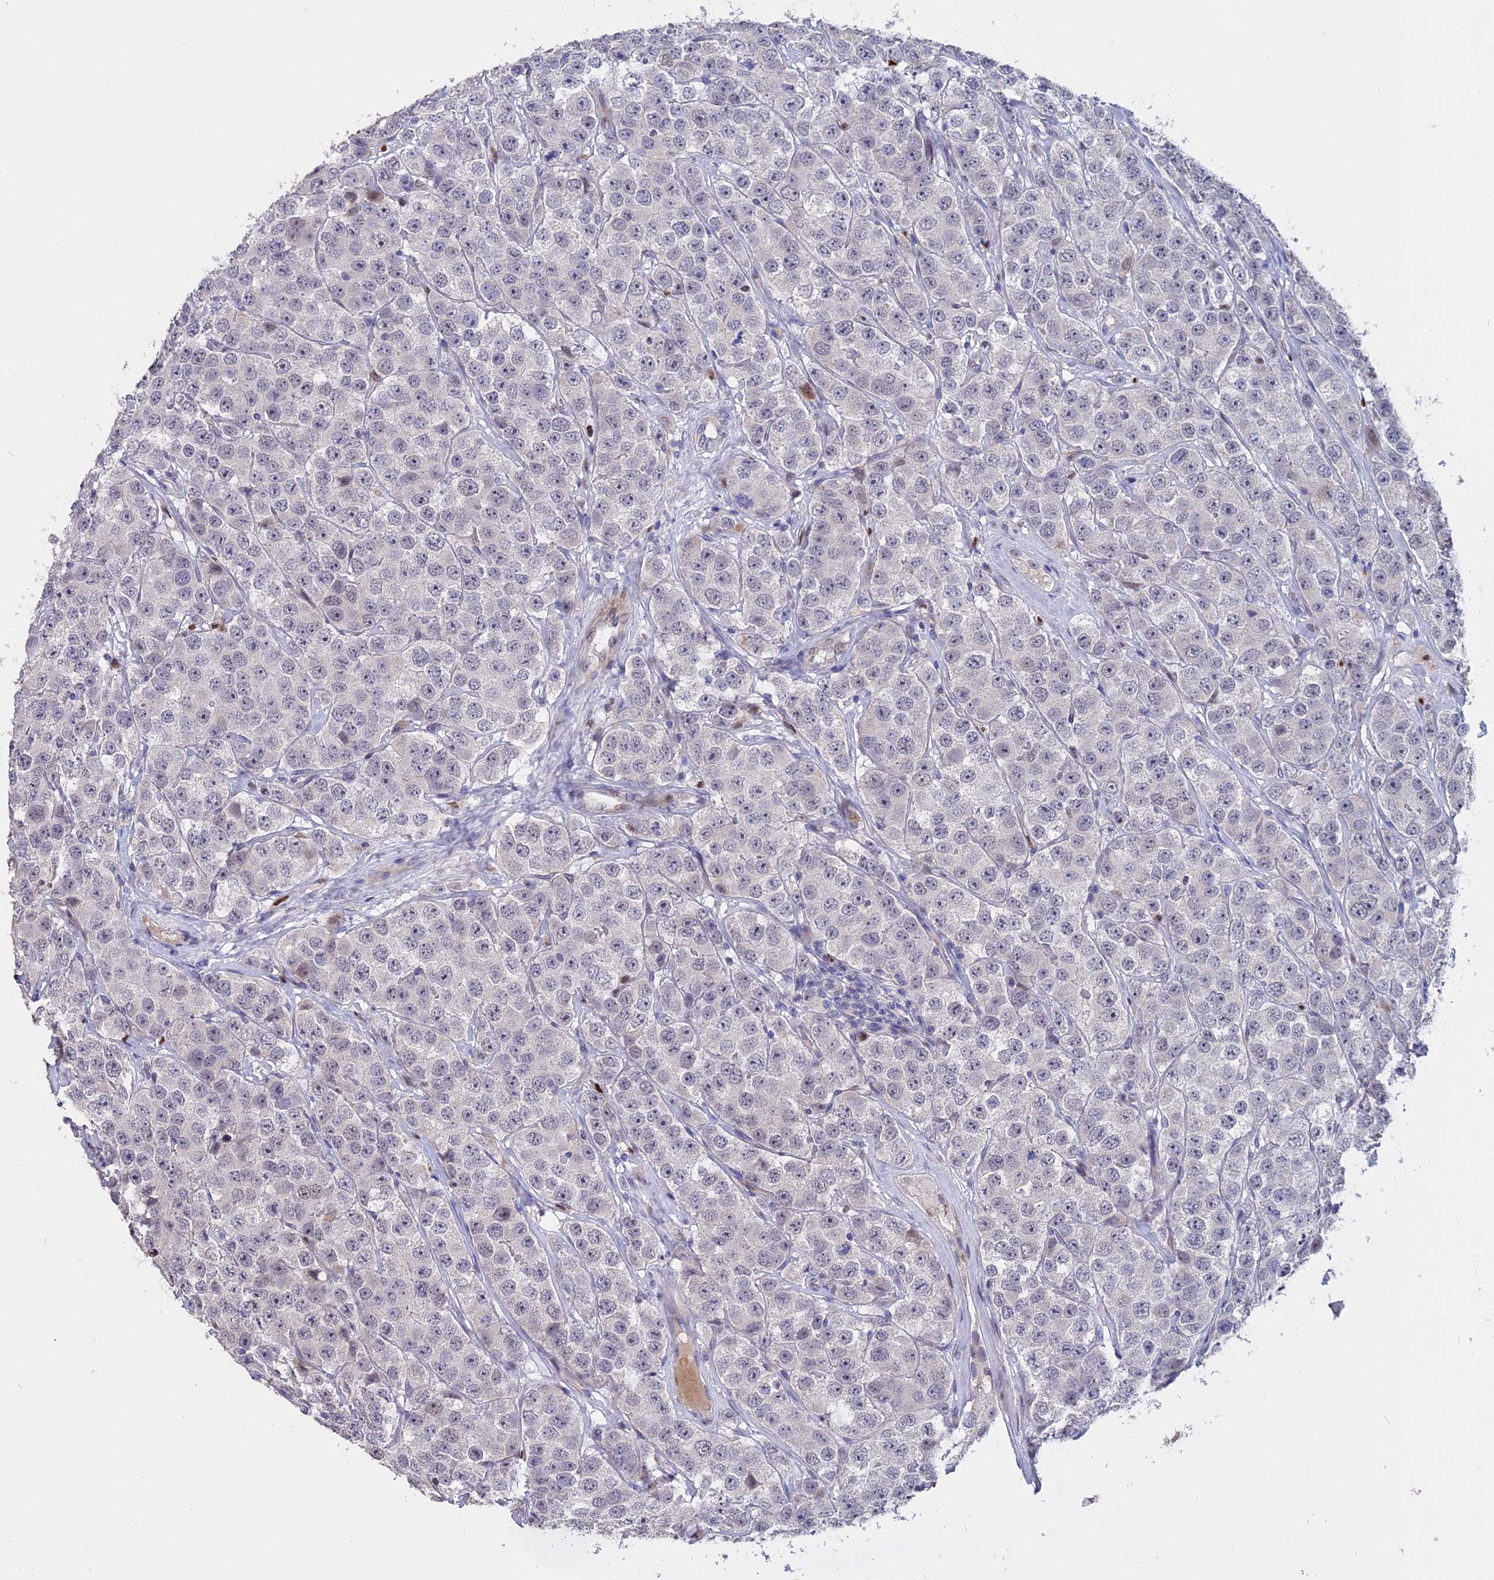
{"staining": {"intensity": "negative", "quantity": "none", "location": "none"}, "tissue": "testis cancer", "cell_type": "Tumor cells", "image_type": "cancer", "snomed": [{"axis": "morphology", "description": "Seminoma, NOS"}, {"axis": "topography", "description": "Testis"}], "caption": "Human testis seminoma stained for a protein using IHC displays no positivity in tumor cells.", "gene": "TMEM263", "patient": {"sex": "male", "age": 28}}